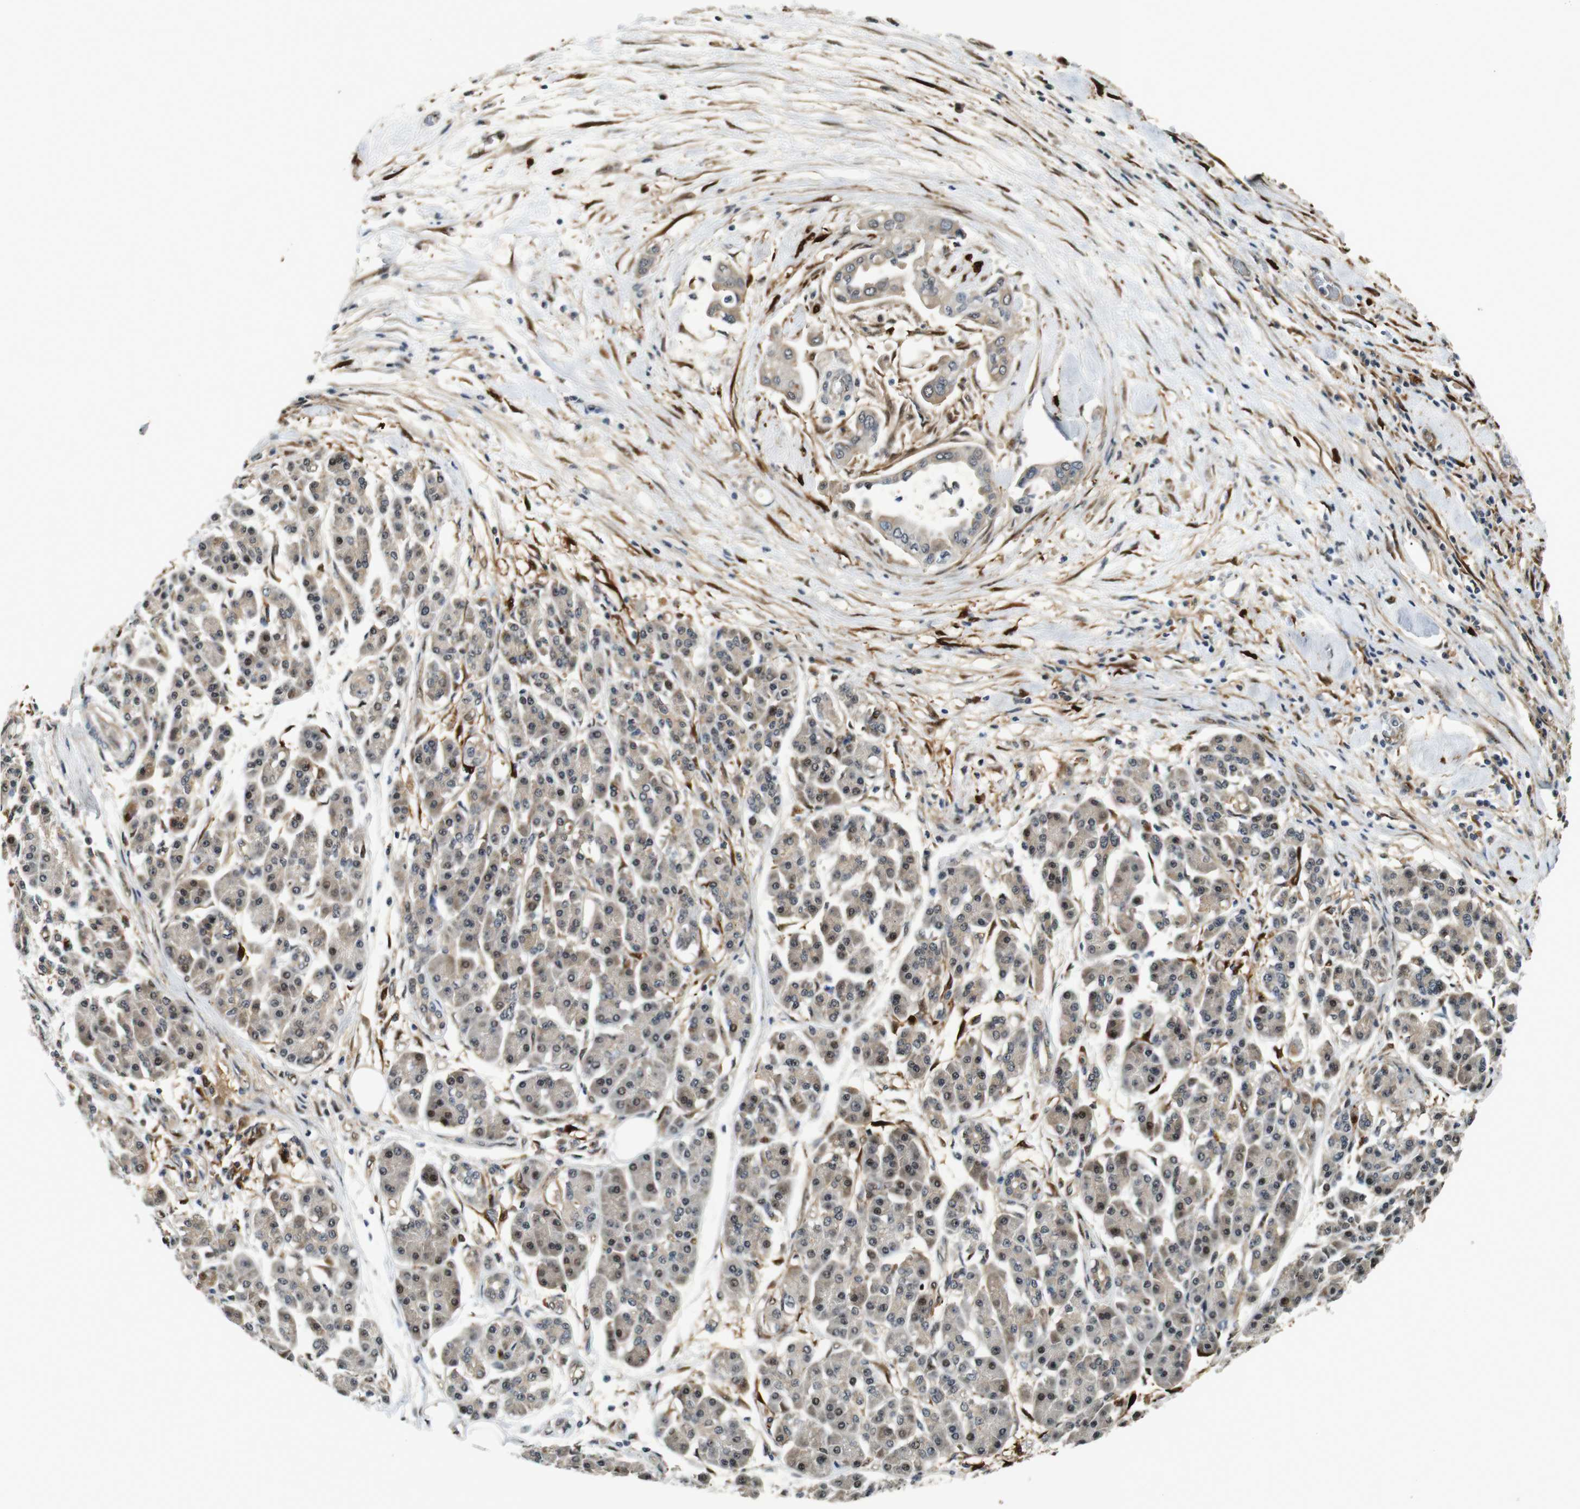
{"staining": {"intensity": "weak", "quantity": ">75%", "location": "cytoplasmic/membranous,nuclear"}, "tissue": "pancreatic cancer", "cell_type": "Tumor cells", "image_type": "cancer", "snomed": [{"axis": "morphology", "description": "Adenocarcinoma, NOS"}, {"axis": "morphology", "description": "Adenocarcinoma, metastatic, NOS"}, {"axis": "topography", "description": "Lymph node"}, {"axis": "topography", "description": "Pancreas"}, {"axis": "topography", "description": "Duodenum"}], "caption": "Human pancreatic cancer (metastatic adenocarcinoma) stained for a protein (brown) reveals weak cytoplasmic/membranous and nuclear positive staining in about >75% of tumor cells.", "gene": "LXN", "patient": {"sex": "female", "age": 64}}